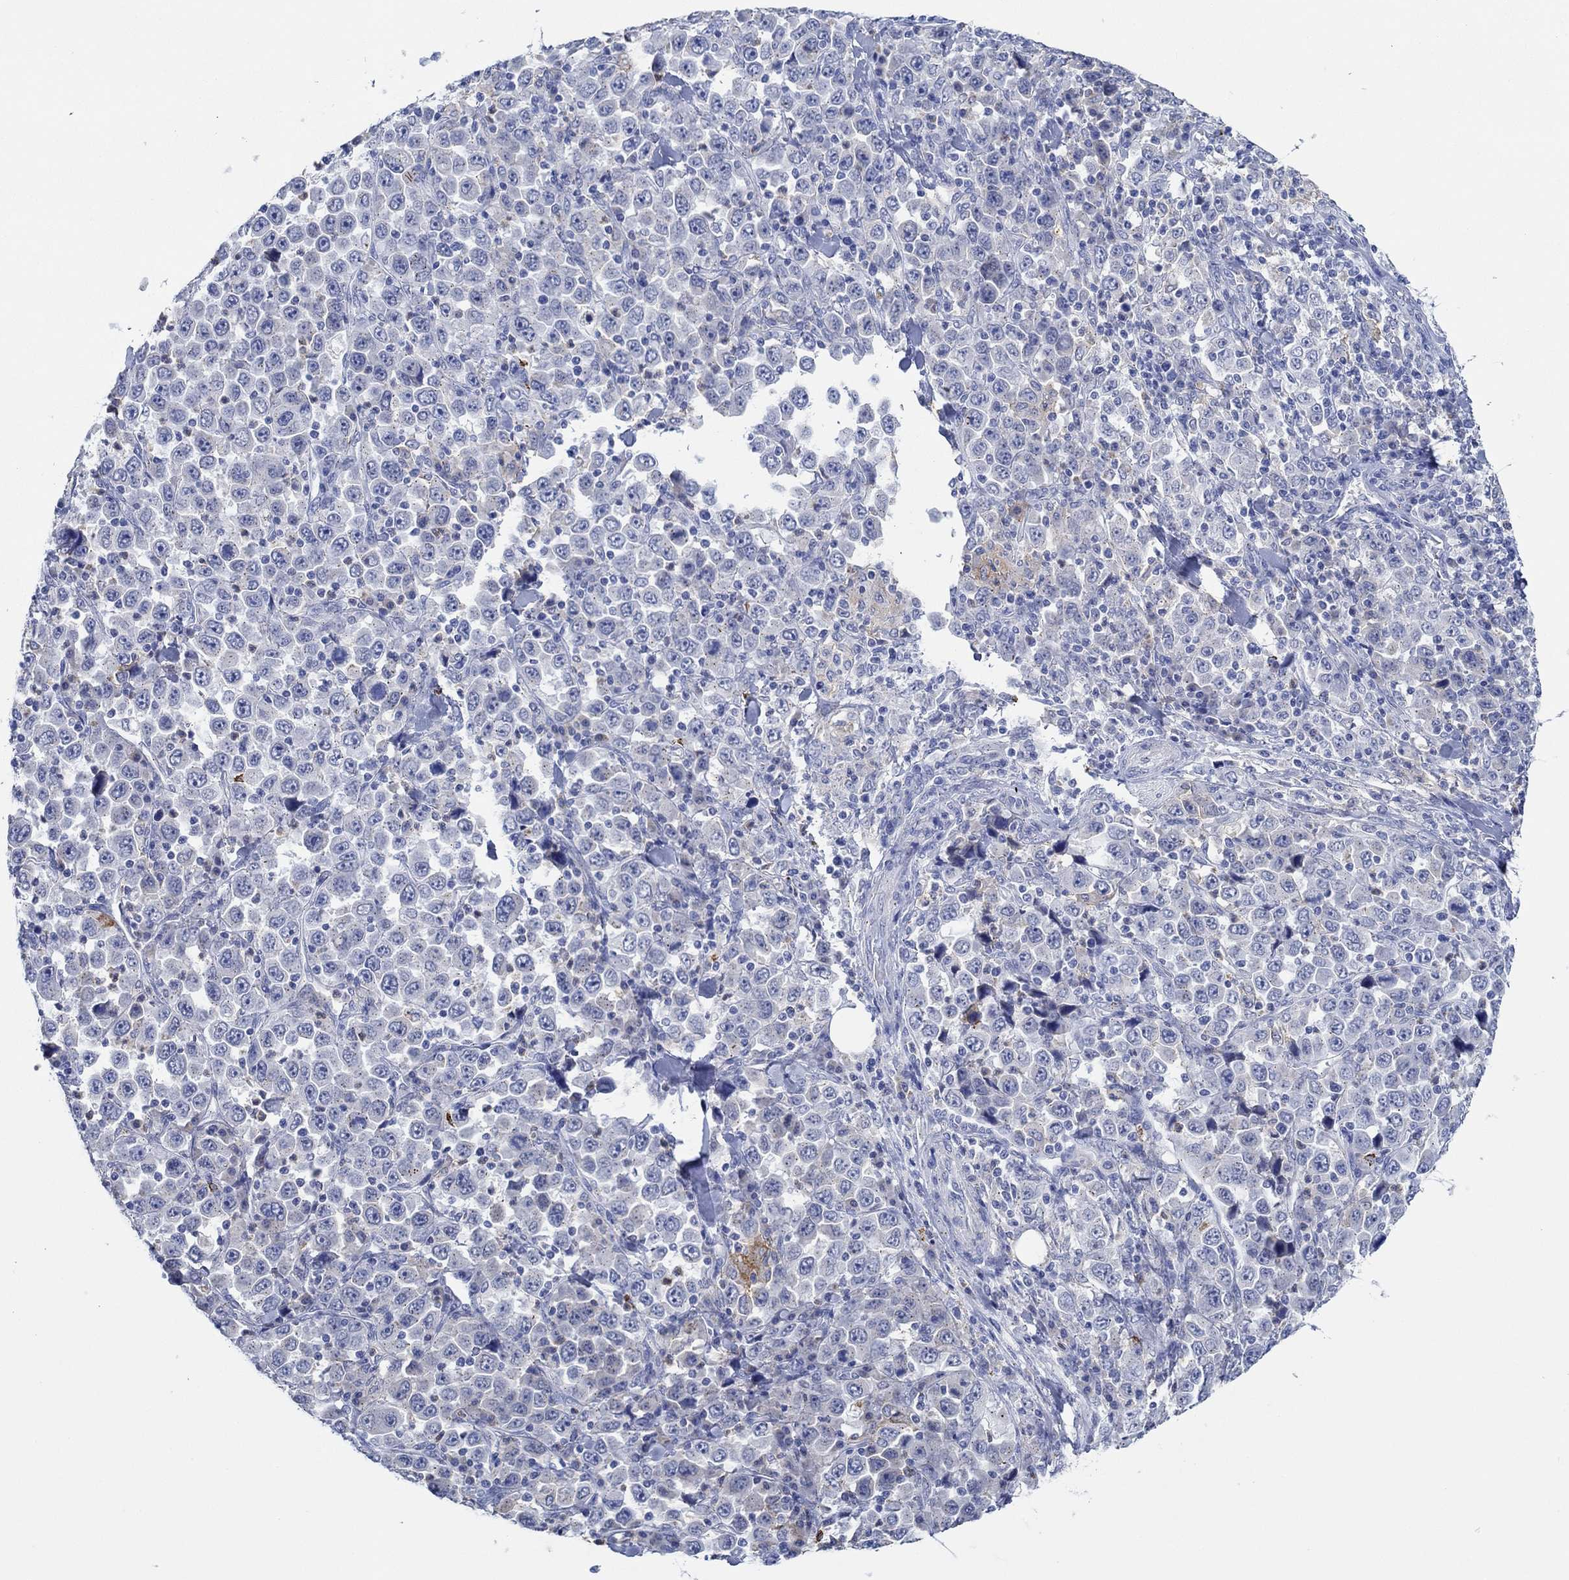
{"staining": {"intensity": "negative", "quantity": "none", "location": "none"}, "tissue": "stomach cancer", "cell_type": "Tumor cells", "image_type": "cancer", "snomed": [{"axis": "morphology", "description": "Normal tissue, NOS"}, {"axis": "morphology", "description": "Adenocarcinoma, NOS"}, {"axis": "topography", "description": "Stomach, upper"}, {"axis": "topography", "description": "Stomach"}], "caption": "Tumor cells are negative for brown protein staining in stomach cancer (adenocarcinoma). Nuclei are stained in blue.", "gene": "CPM", "patient": {"sex": "male", "age": 59}}